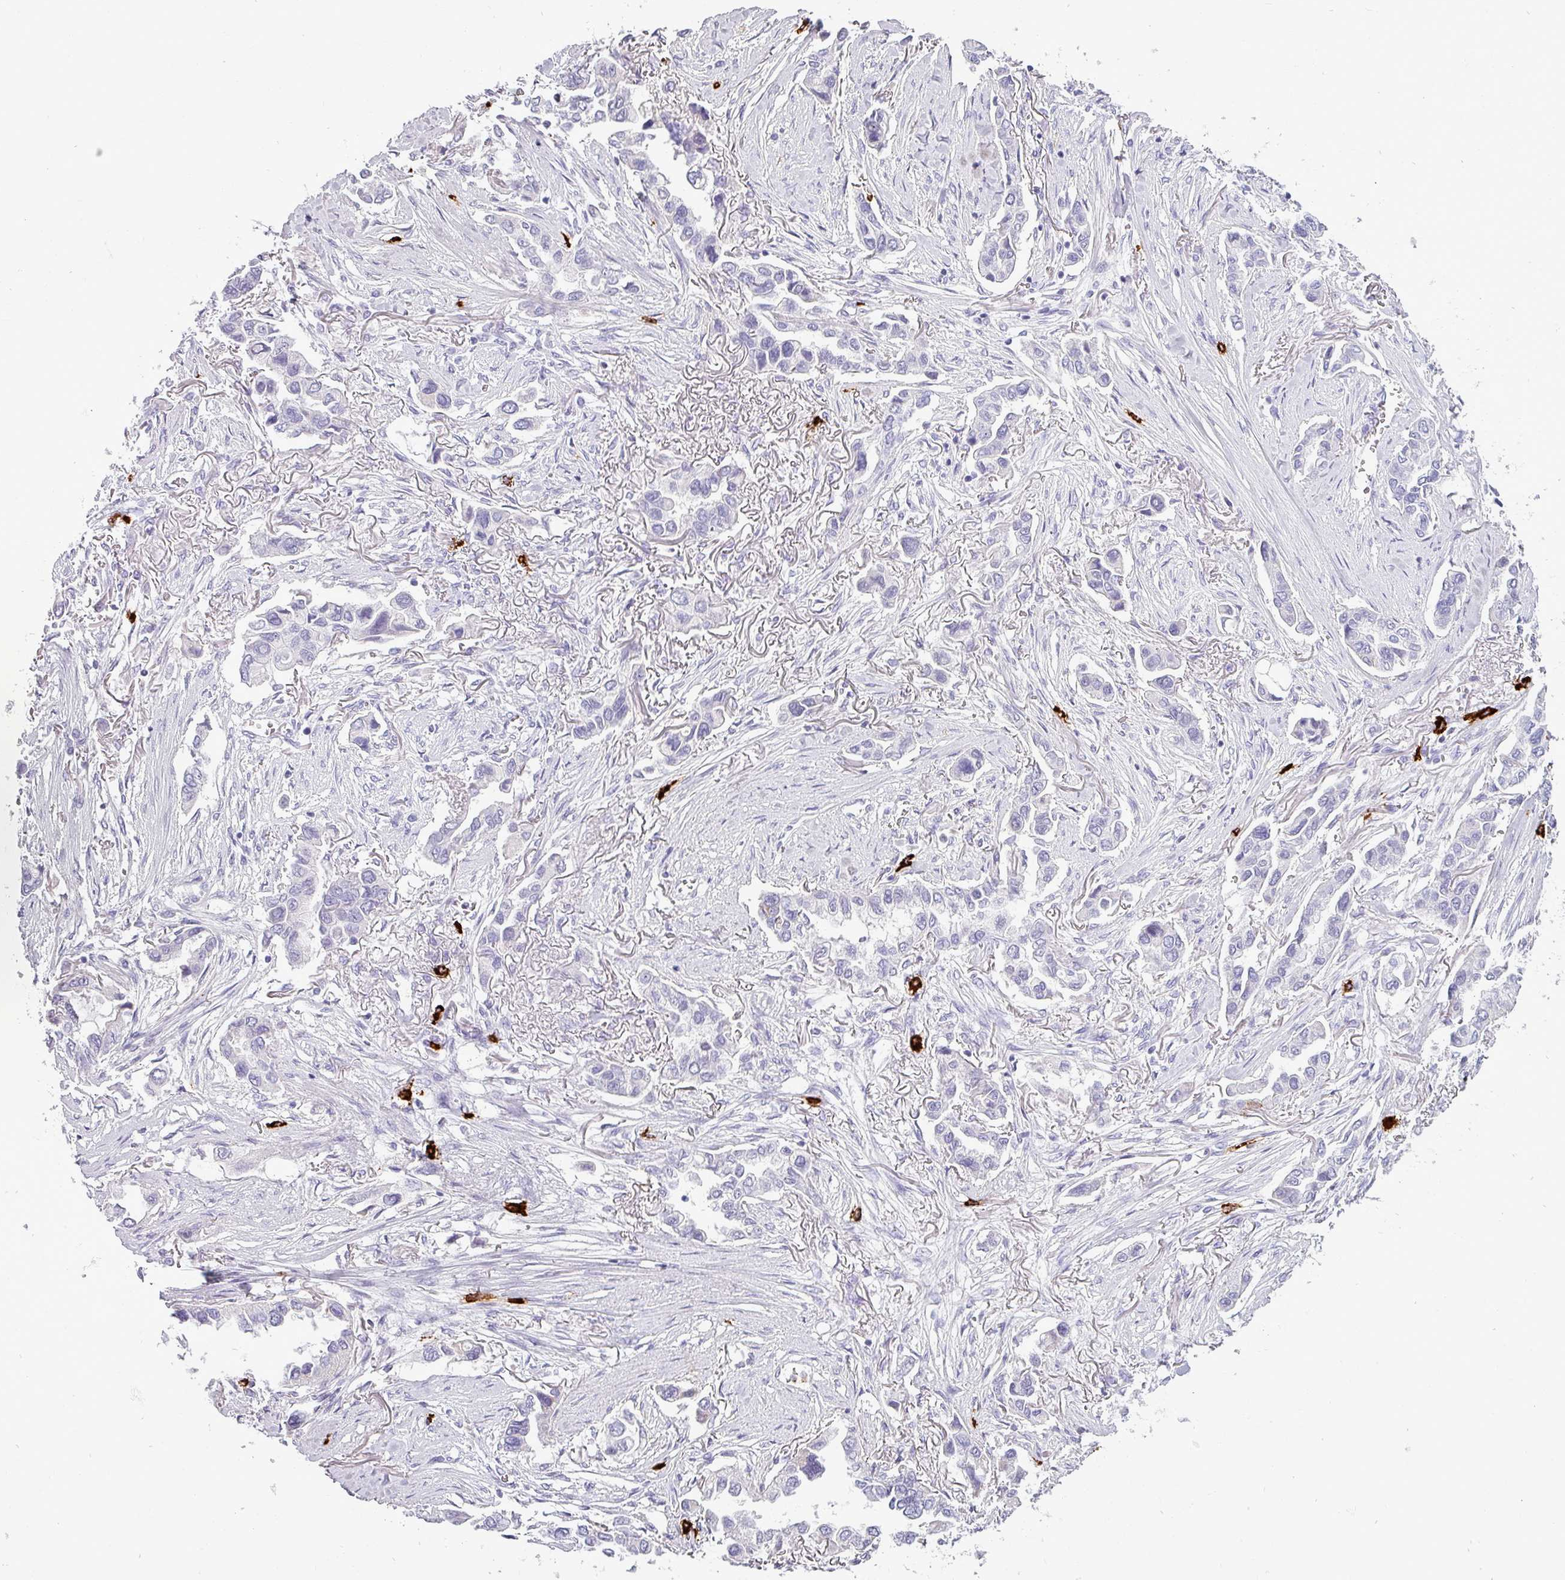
{"staining": {"intensity": "negative", "quantity": "none", "location": "none"}, "tissue": "lung cancer", "cell_type": "Tumor cells", "image_type": "cancer", "snomed": [{"axis": "morphology", "description": "Adenocarcinoma, NOS"}, {"axis": "topography", "description": "Lung"}], "caption": "A histopathology image of human lung adenocarcinoma is negative for staining in tumor cells.", "gene": "TRIM39", "patient": {"sex": "female", "age": 76}}